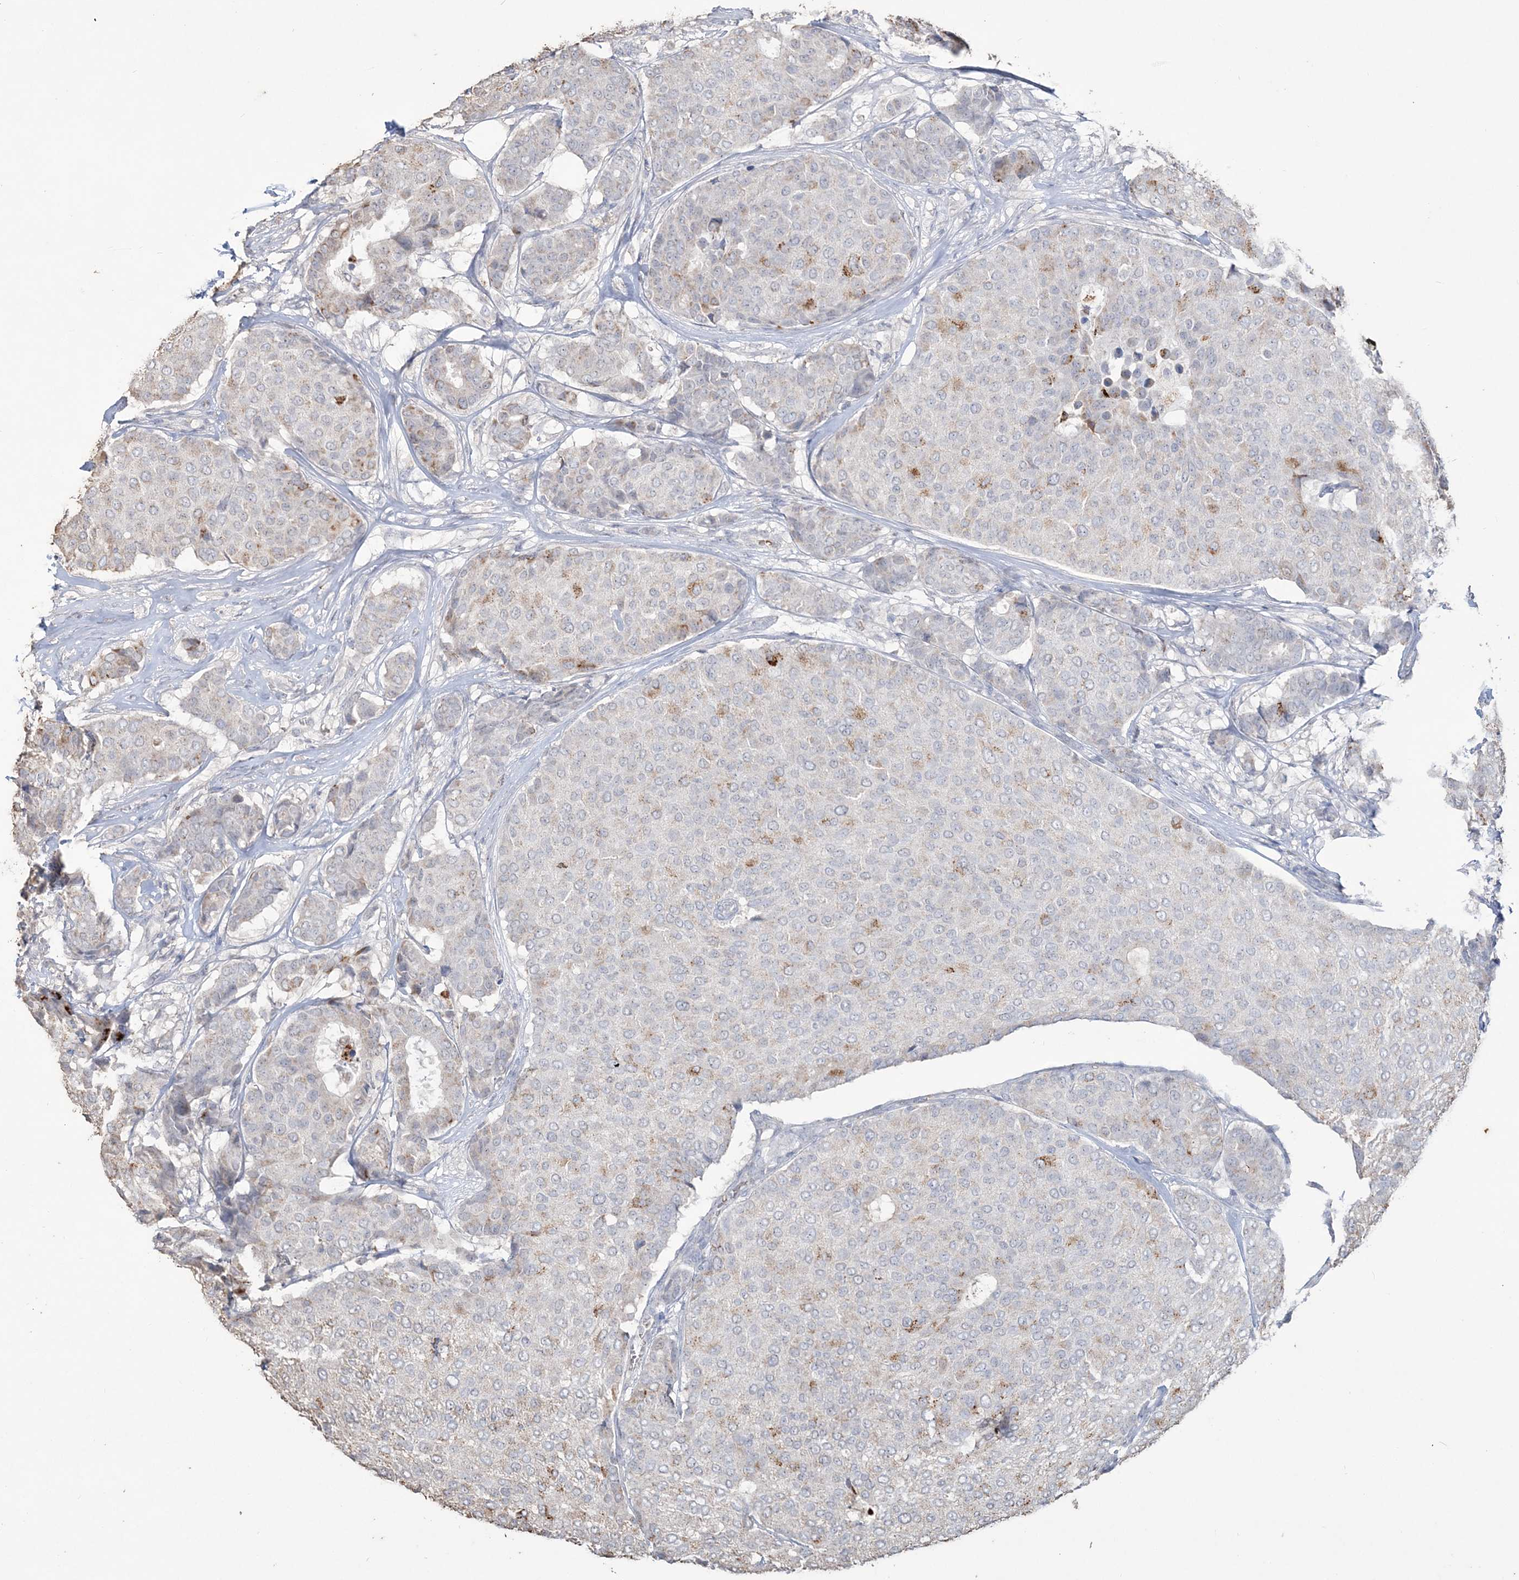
{"staining": {"intensity": "moderate", "quantity": "<25%", "location": "cytoplasmic/membranous"}, "tissue": "breast cancer", "cell_type": "Tumor cells", "image_type": "cancer", "snomed": [{"axis": "morphology", "description": "Duct carcinoma"}, {"axis": "topography", "description": "Breast"}], "caption": "Immunohistochemistry (IHC) (DAB) staining of breast invasive ductal carcinoma reveals moderate cytoplasmic/membranous protein staining in about <25% of tumor cells.", "gene": "SFMBT2", "patient": {"sex": "female", "age": 75}}